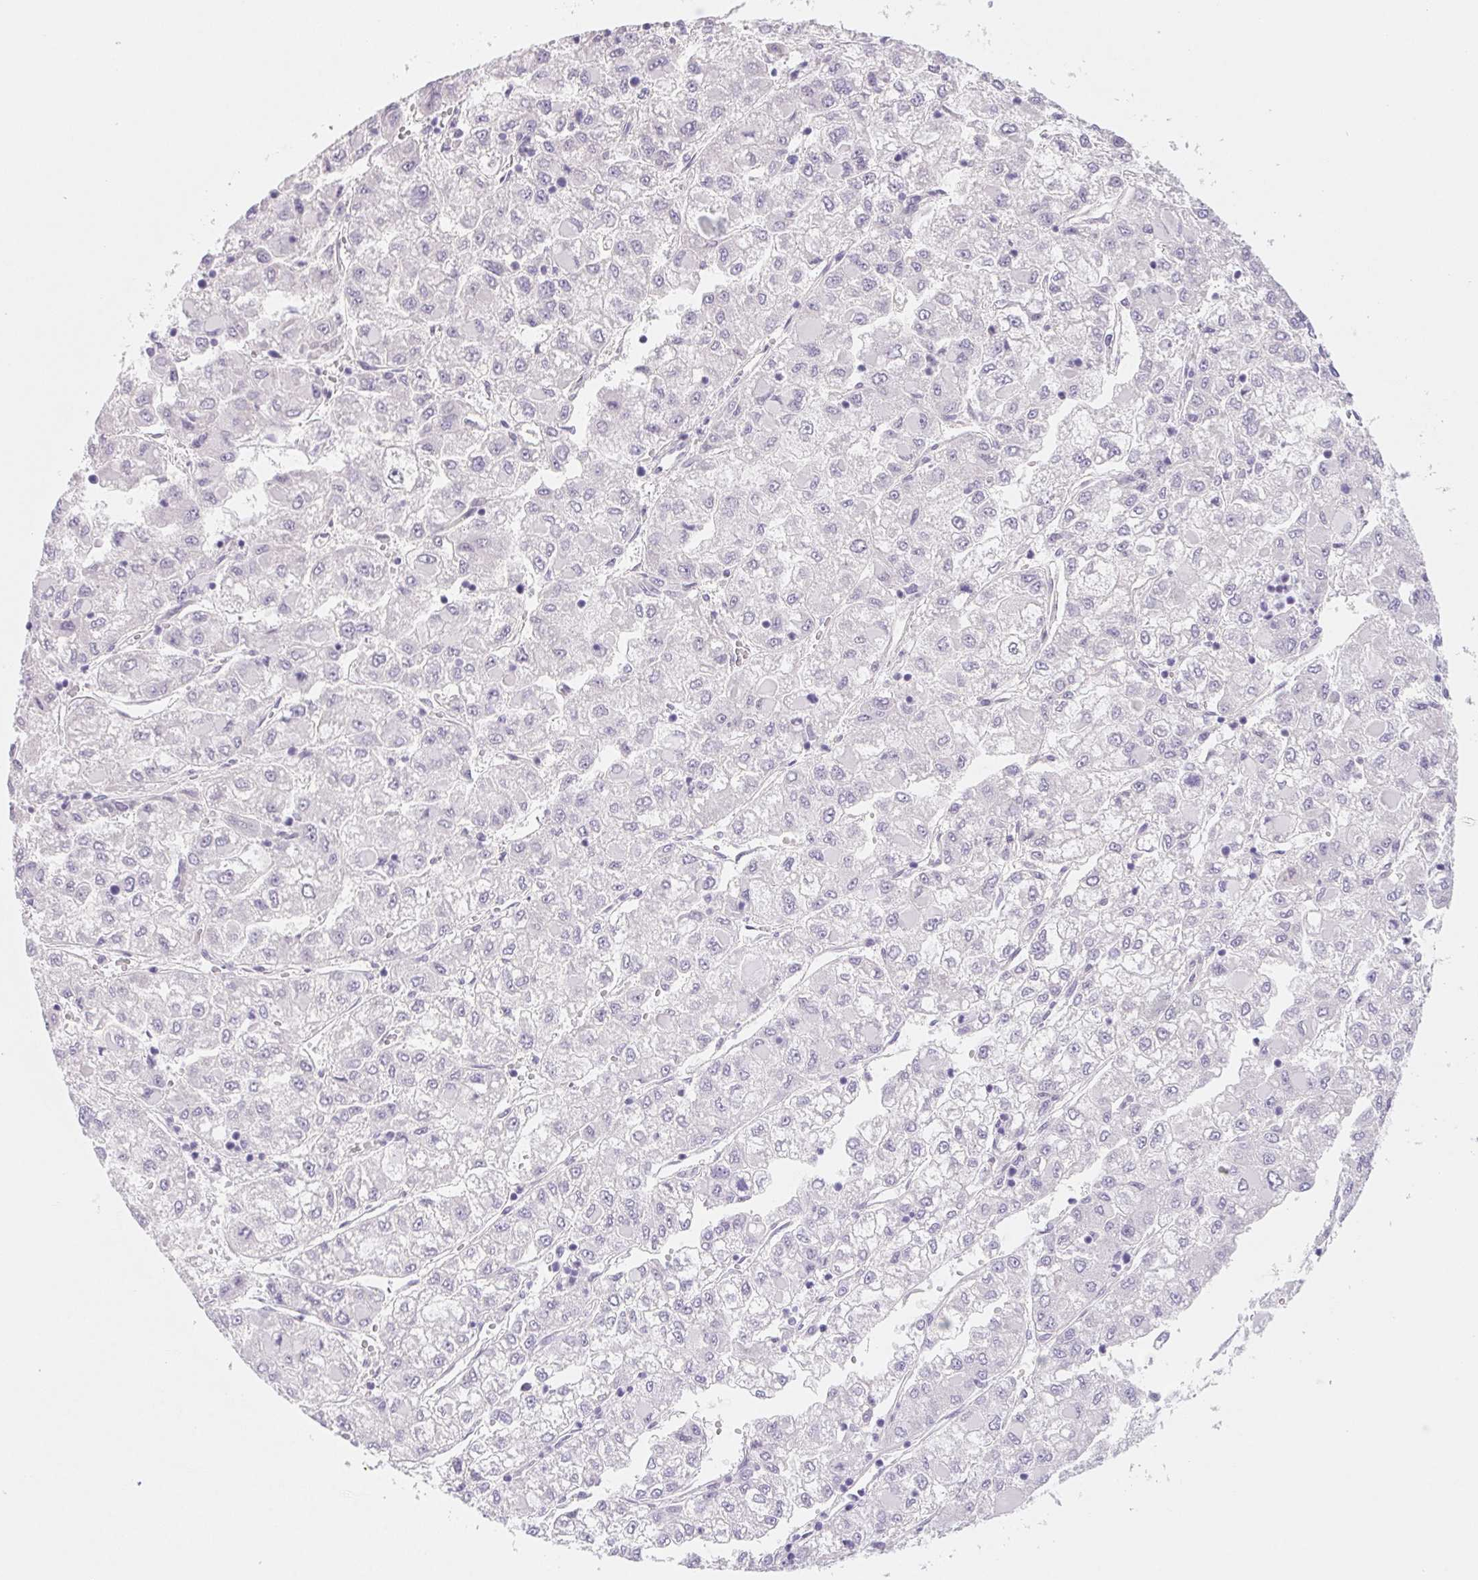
{"staining": {"intensity": "negative", "quantity": "none", "location": "none"}, "tissue": "liver cancer", "cell_type": "Tumor cells", "image_type": "cancer", "snomed": [{"axis": "morphology", "description": "Carcinoma, Hepatocellular, NOS"}, {"axis": "topography", "description": "Liver"}], "caption": "Tumor cells are negative for protein expression in human hepatocellular carcinoma (liver).", "gene": "CTNND2", "patient": {"sex": "male", "age": 40}}